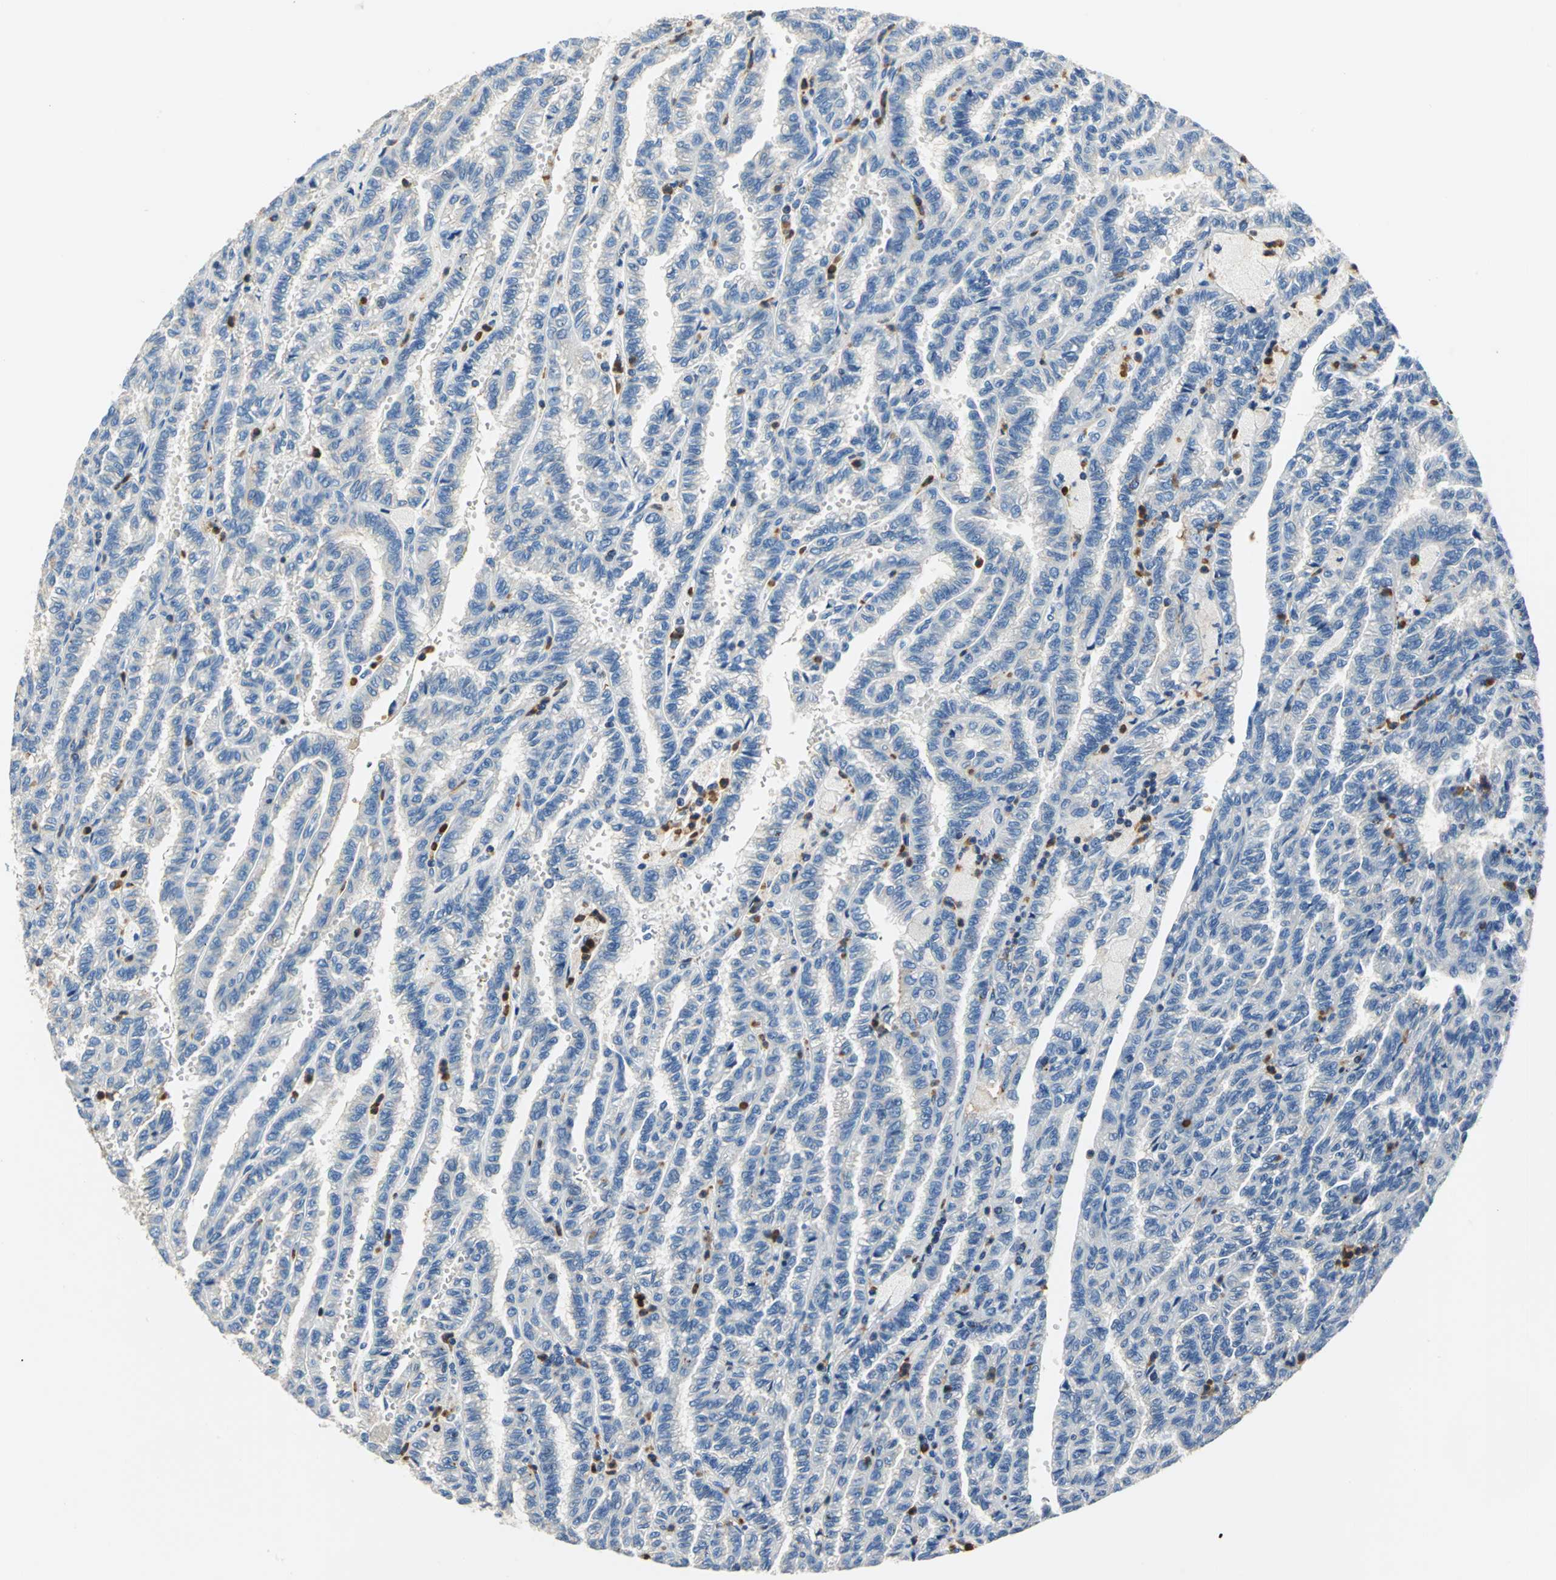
{"staining": {"intensity": "negative", "quantity": "none", "location": "none"}, "tissue": "renal cancer", "cell_type": "Tumor cells", "image_type": "cancer", "snomed": [{"axis": "morphology", "description": "Inflammation, NOS"}, {"axis": "morphology", "description": "Adenocarcinoma, NOS"}, {"axis": "topography", "description": "Kidney"}], "caption": "Renal cancer (adenocarcinoma) was stained to show a protein in brown. There is no significant positivity in tumor cells.", "gene": "SEPTIN6", "patient": {"sex": "male", "age": 68}}